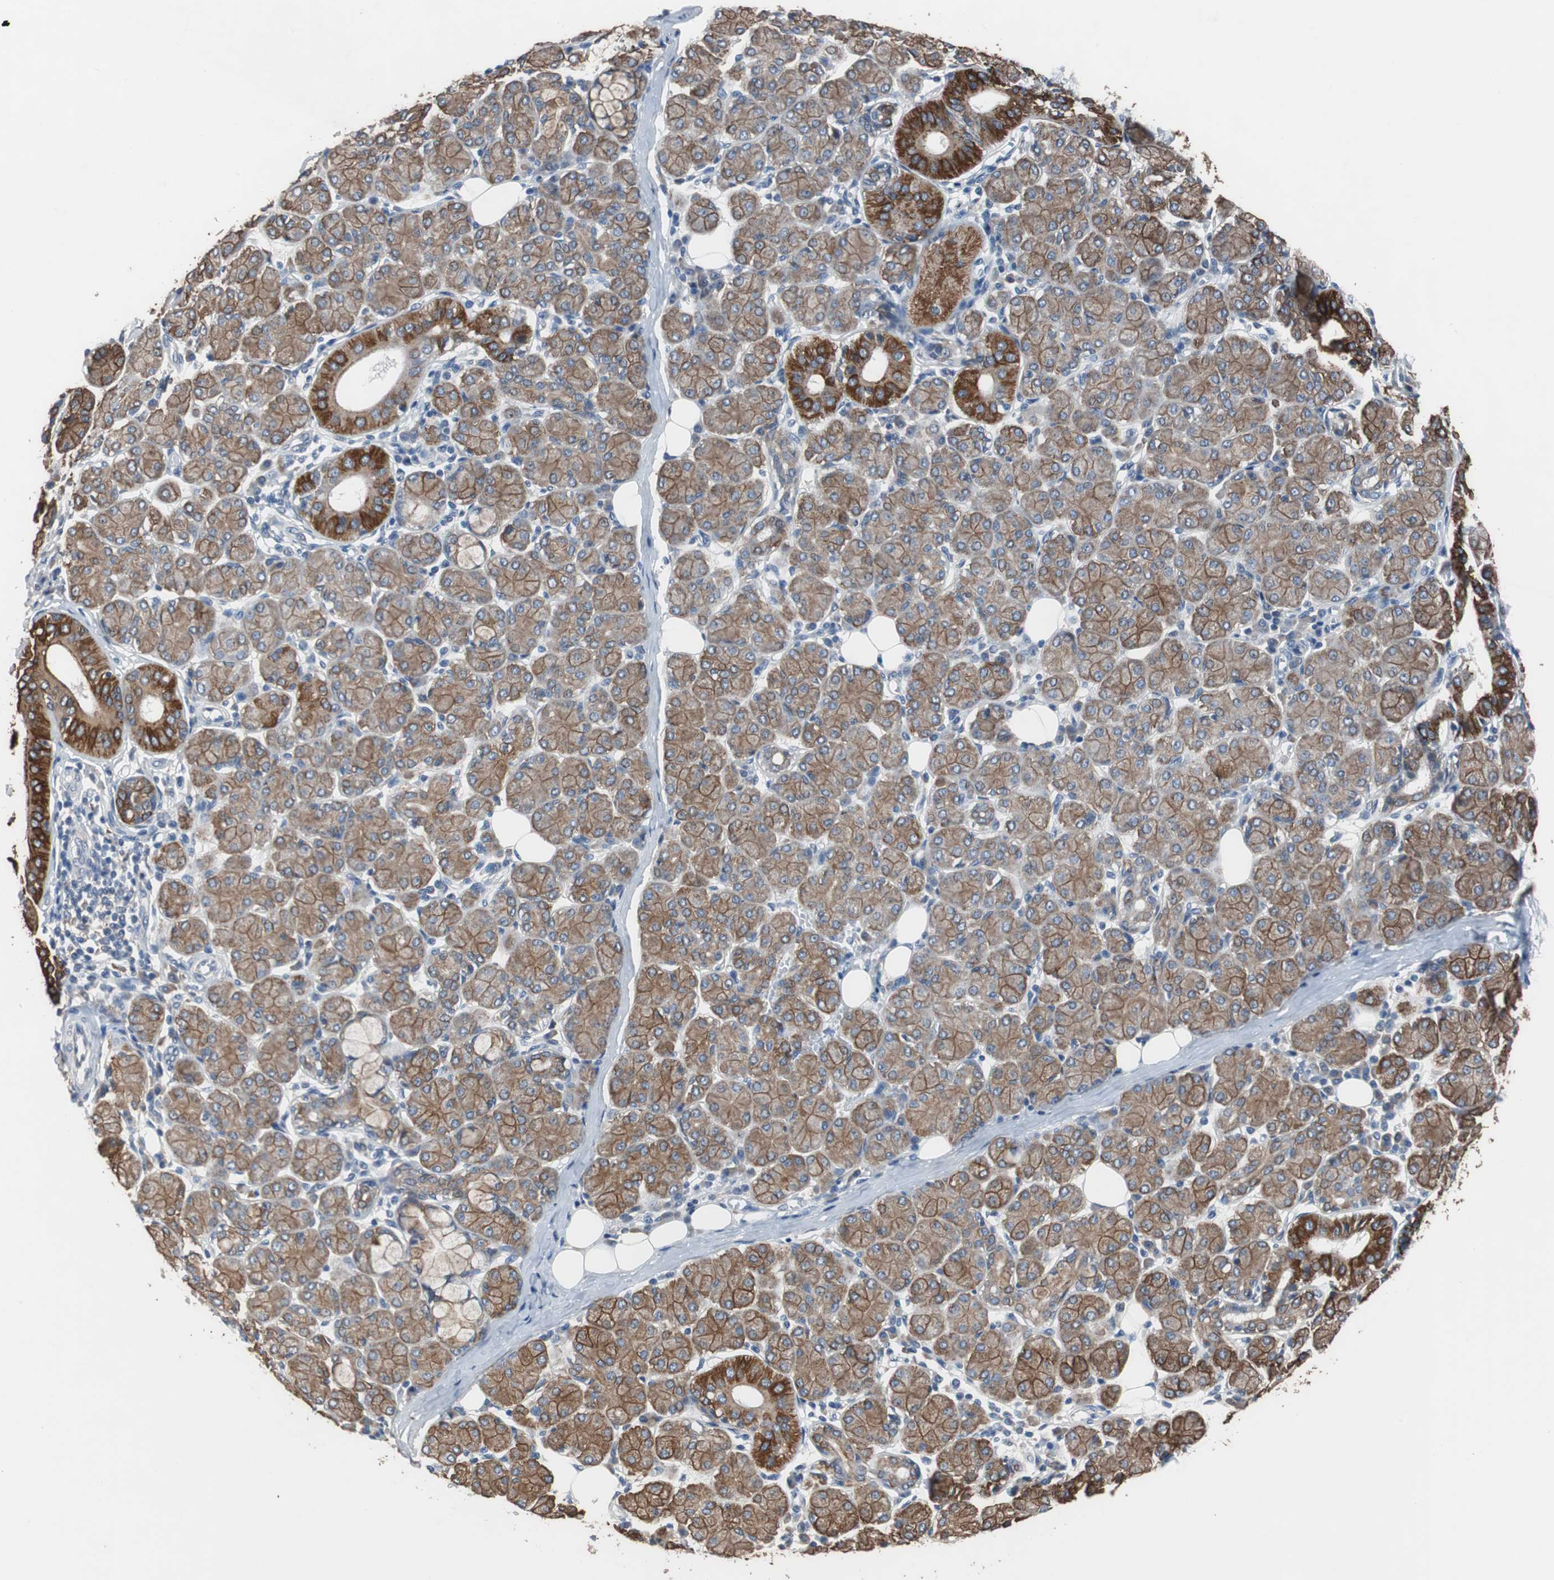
{"staining": {"intensity": "moderate", "quantity": ">75%", "location": "cytoplasmic/membranous"}, "tissue": "salivary gland", "cell_type": "Glandular cells", "image_type": "normal", "snomed": [{"axis": "morphology", "description": "Normal tissue, NOS"}, {"axis": "morphology", "description": "Inflammation, NOS"}, {"axis": "topography", "description": "Lymph node"}, {"axis": "topography", "description": "Salivary gland"}], "caption": "Protein expression analysis of normal human salivary gland reveals moderate cytoplasmic/membranous positivity in approximately >75% of glandular cells.", "gene": "USP10", "patient": {"sex": "male", "age": 3}}